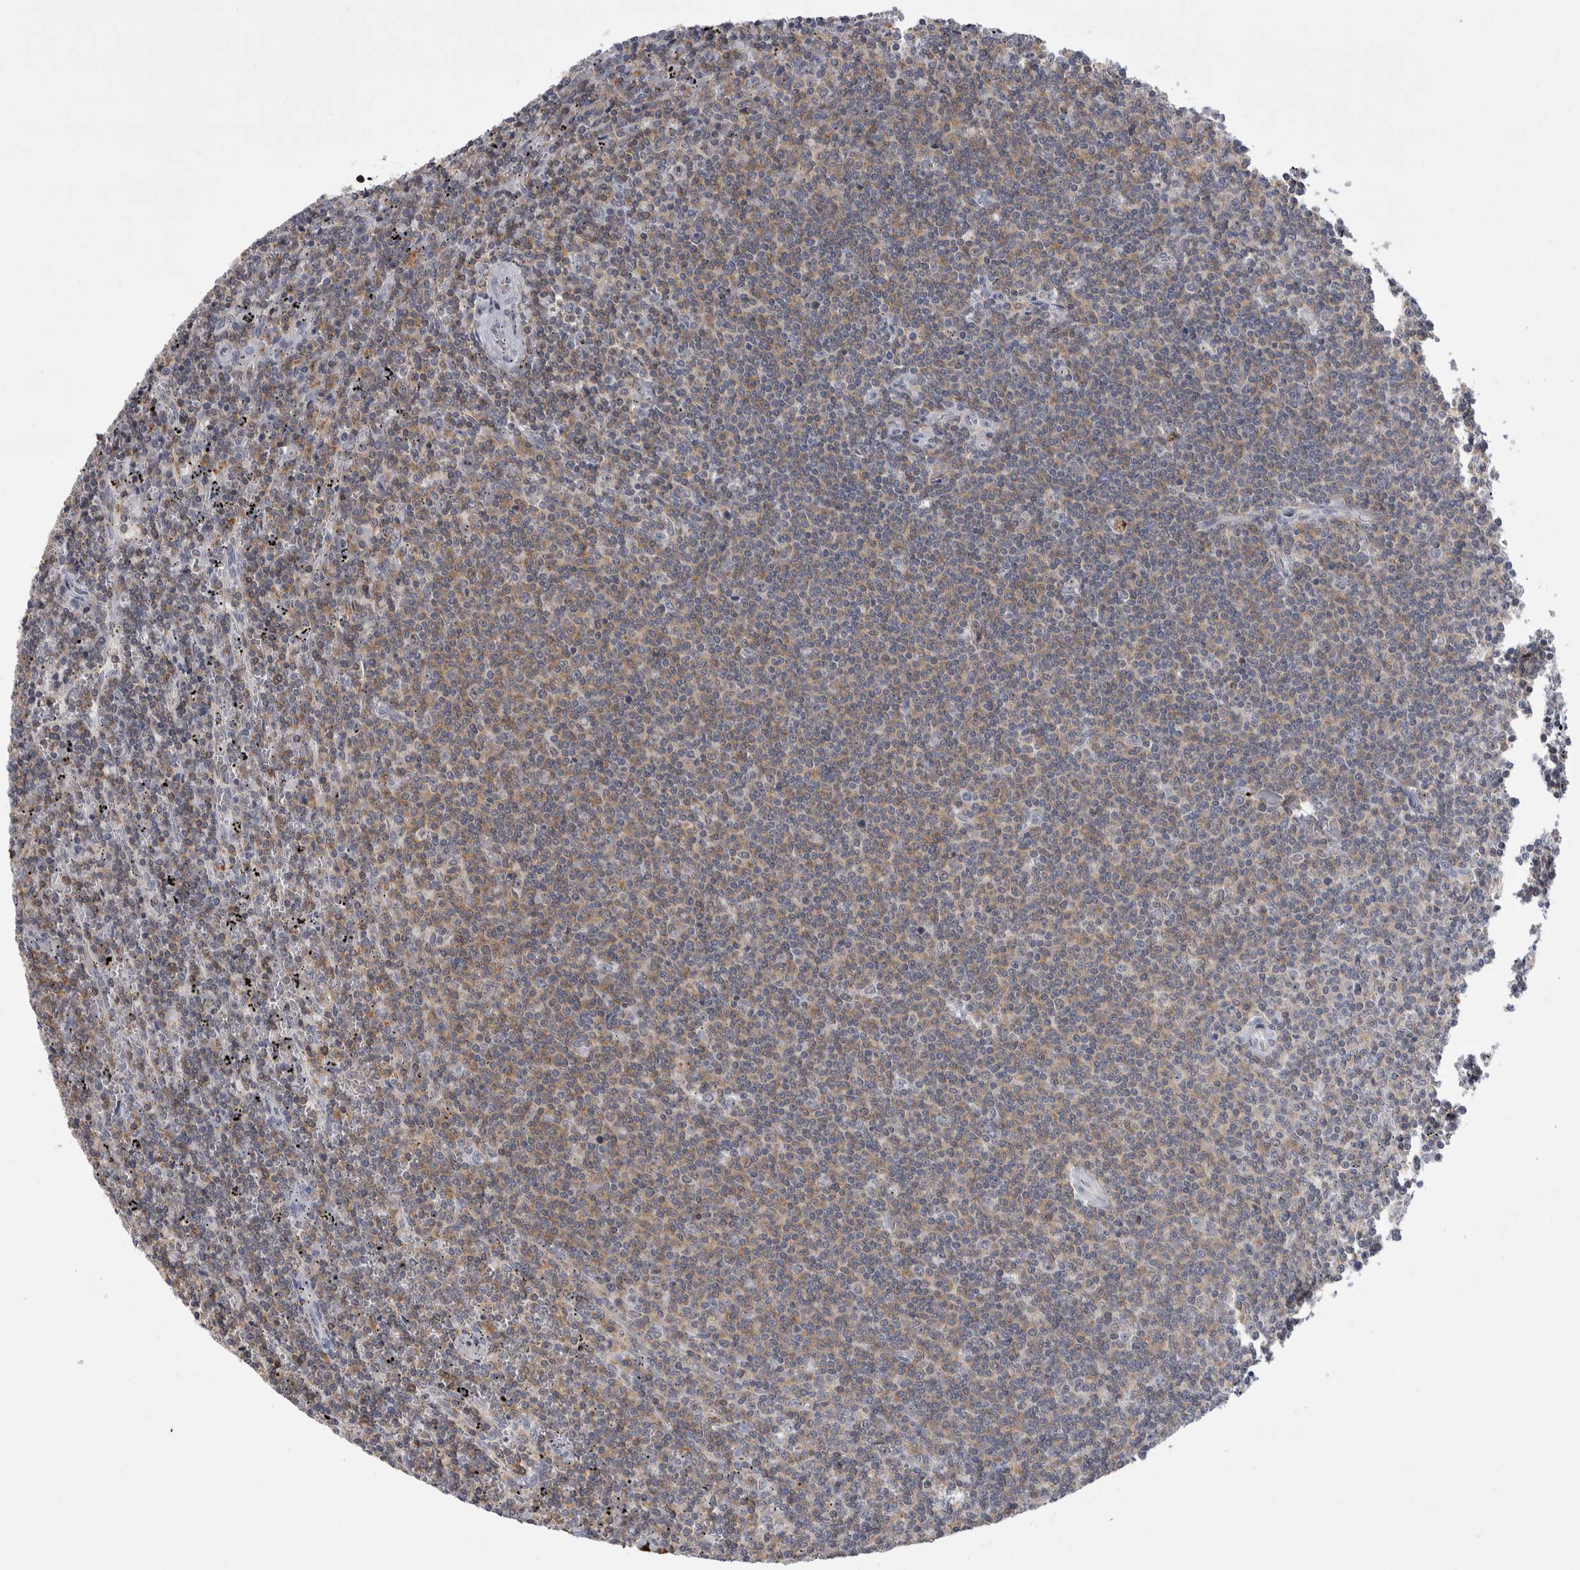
{"staining": {"intensity": "moderate", "quantity": "25%-75%", "location": "cytoplasmic/membranous"}, "tissue": "lymphoma", "cell_type": "Tumor cells", "image_type": "cancer", "snomed": [{"axis": "morphology", "description": "Malignant lymphoma, non-Hodgkin's type, Low grade"}, {"axis": "topography", "description": "Spleen"}], "caption": "Tumor cells show medium levels of moderate cytoplasmic/membranous positivity in about 25%-75% of cells in malignant lymphoma, non-Hodgkin's type (low-grade). The staining was performed using DAB (3,3'-diaminobenzidine) to visualize the protein expression in brown, while the nuclei were stained in blue with hematoxylin (Magnification: 20x).", "gene": "CEP295NL", "patient": {"sex": "female", "age": 50}}